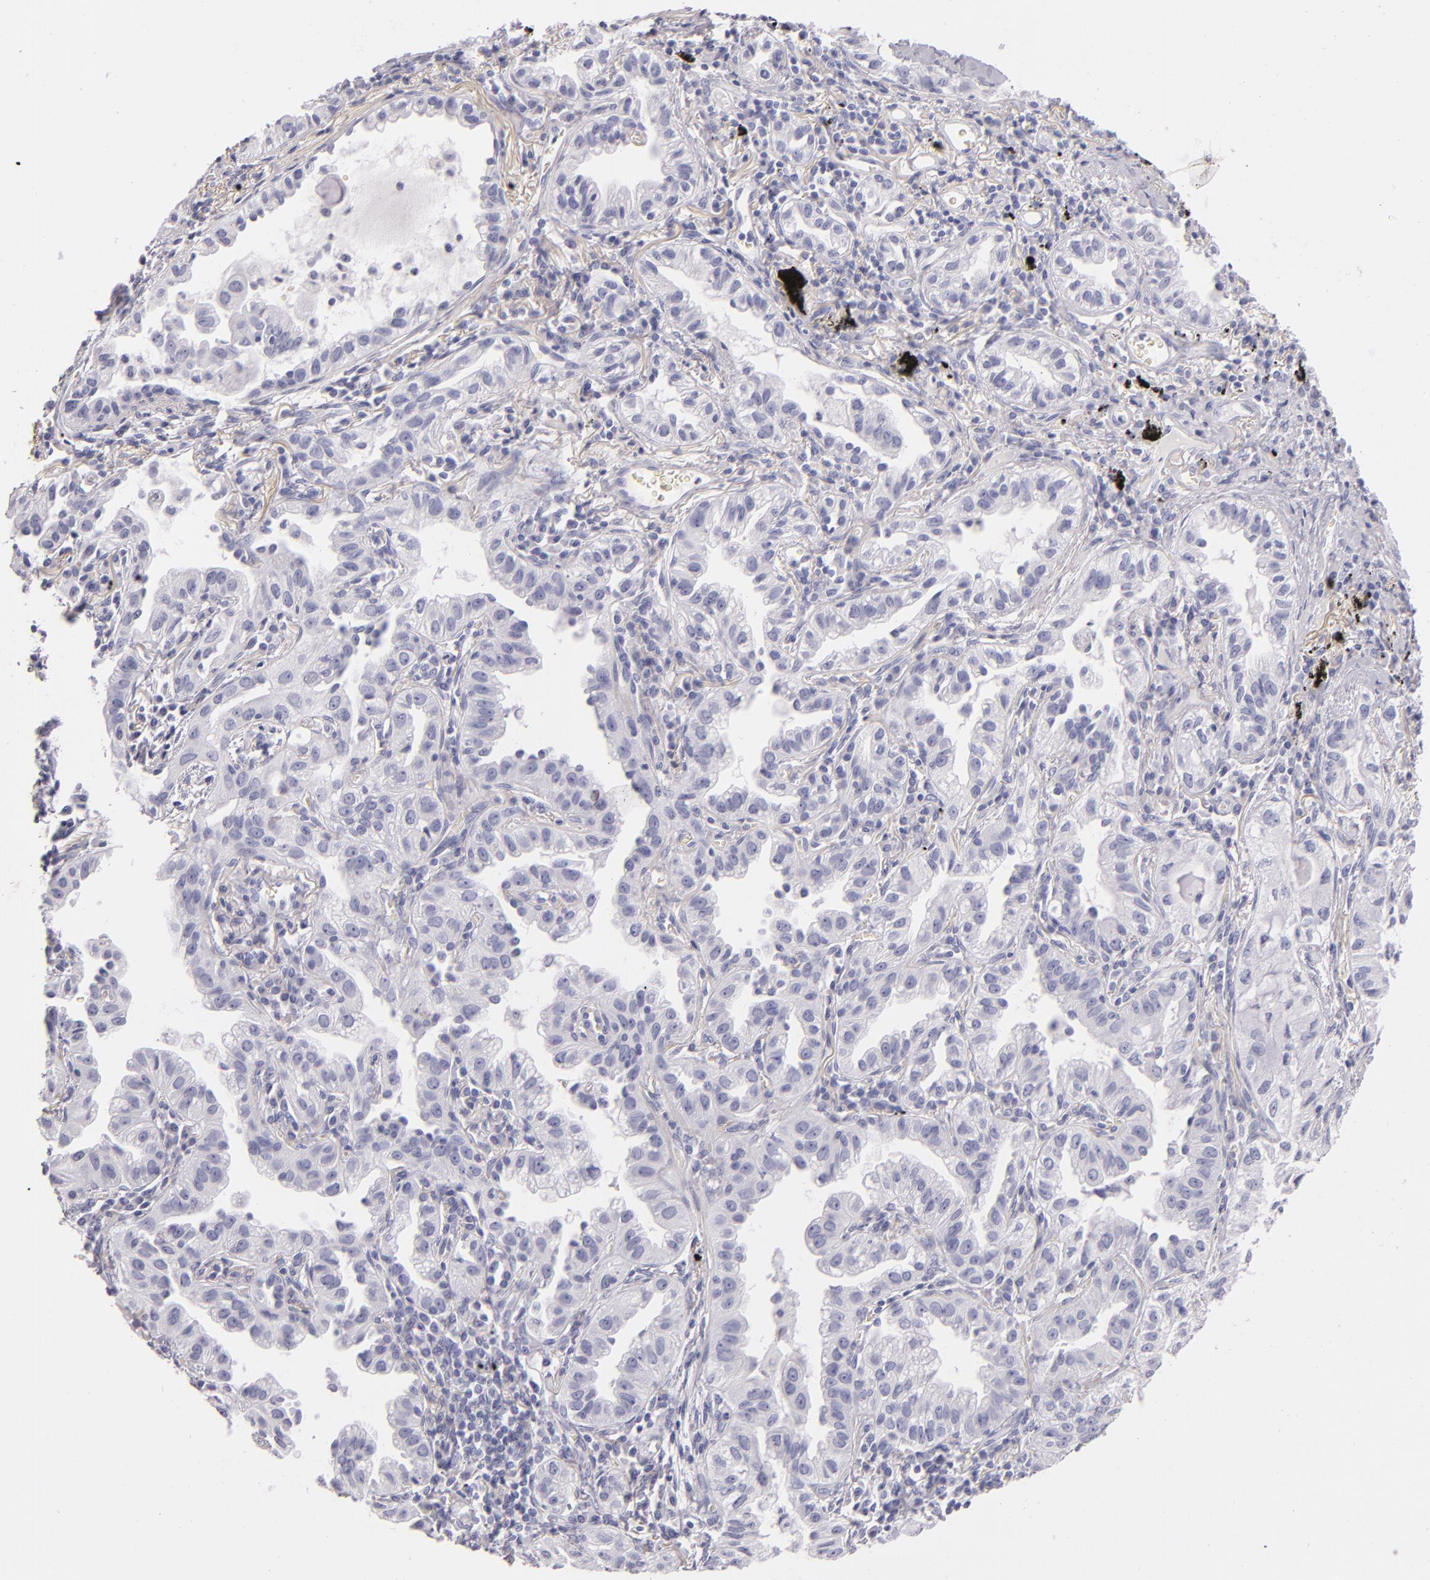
{"staining": {"intensity": "negative", "quantity": "none", "location": "none"}, "tissue": "lung cancer", "cell_type": "Tumor cells", "image_type": "cancer", "snomed": [{"axis": "morphology", "description": "Adenocarcinoma, NOS"}, {"axis": "topography", "description": "Lung"}], "caption": "Tumor cells are negative for brown protein staining in lung adenocarcinoma. (Immunohistochemistry, brightfield microscopy, high magnification).", "gene": "FABP1", "patient": {"sex": "female", "age": 50}}